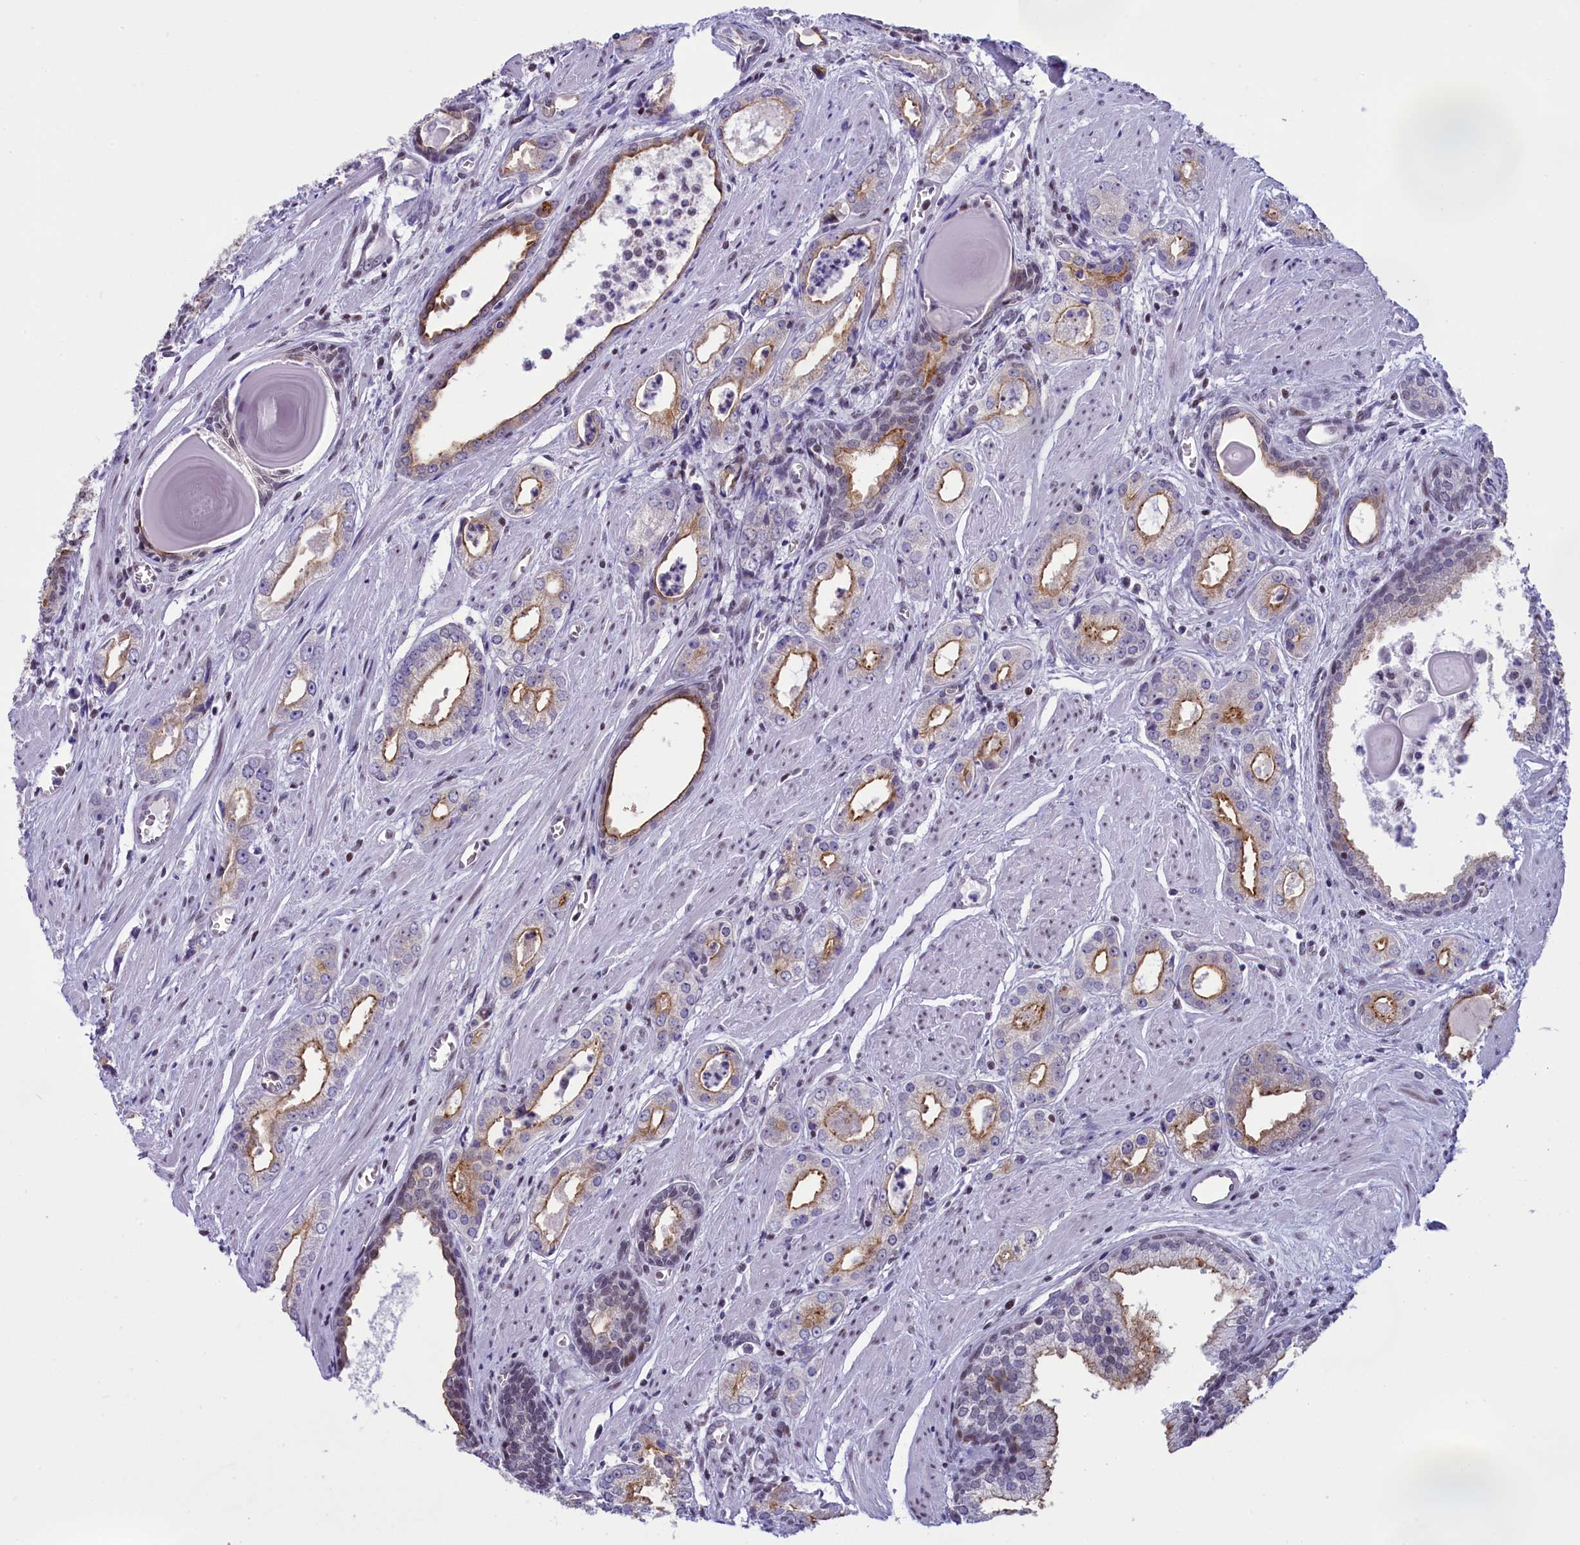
{"staining": {"intensity": "moderate", "quantity": "25%-75%", "location": "cytoplasmic/membranous"}, "tissue": "prostate cancer", "cell_type": "Tumor cells", "image_type": "cancer", "snomed": [{"axis": "morphology", "description": "Adenocarcinoma, Low grade"}, {"axis": "topography", "description": "Prostate"}], "caption": "Immunohistochemistry (DAB) staining of adenocarcinoma (low-grade) (prostate) demonstrates moderate cytoplasmic/membranous protein expression in about 25%-75% of tumor cells. The staining is performed using DAB brown chromogen to label protein expression. The nuclei are counter-stained blue using hematoxylin.", "gene": "SPIRE2", "patient": {"sex": "male", "age": 54}}